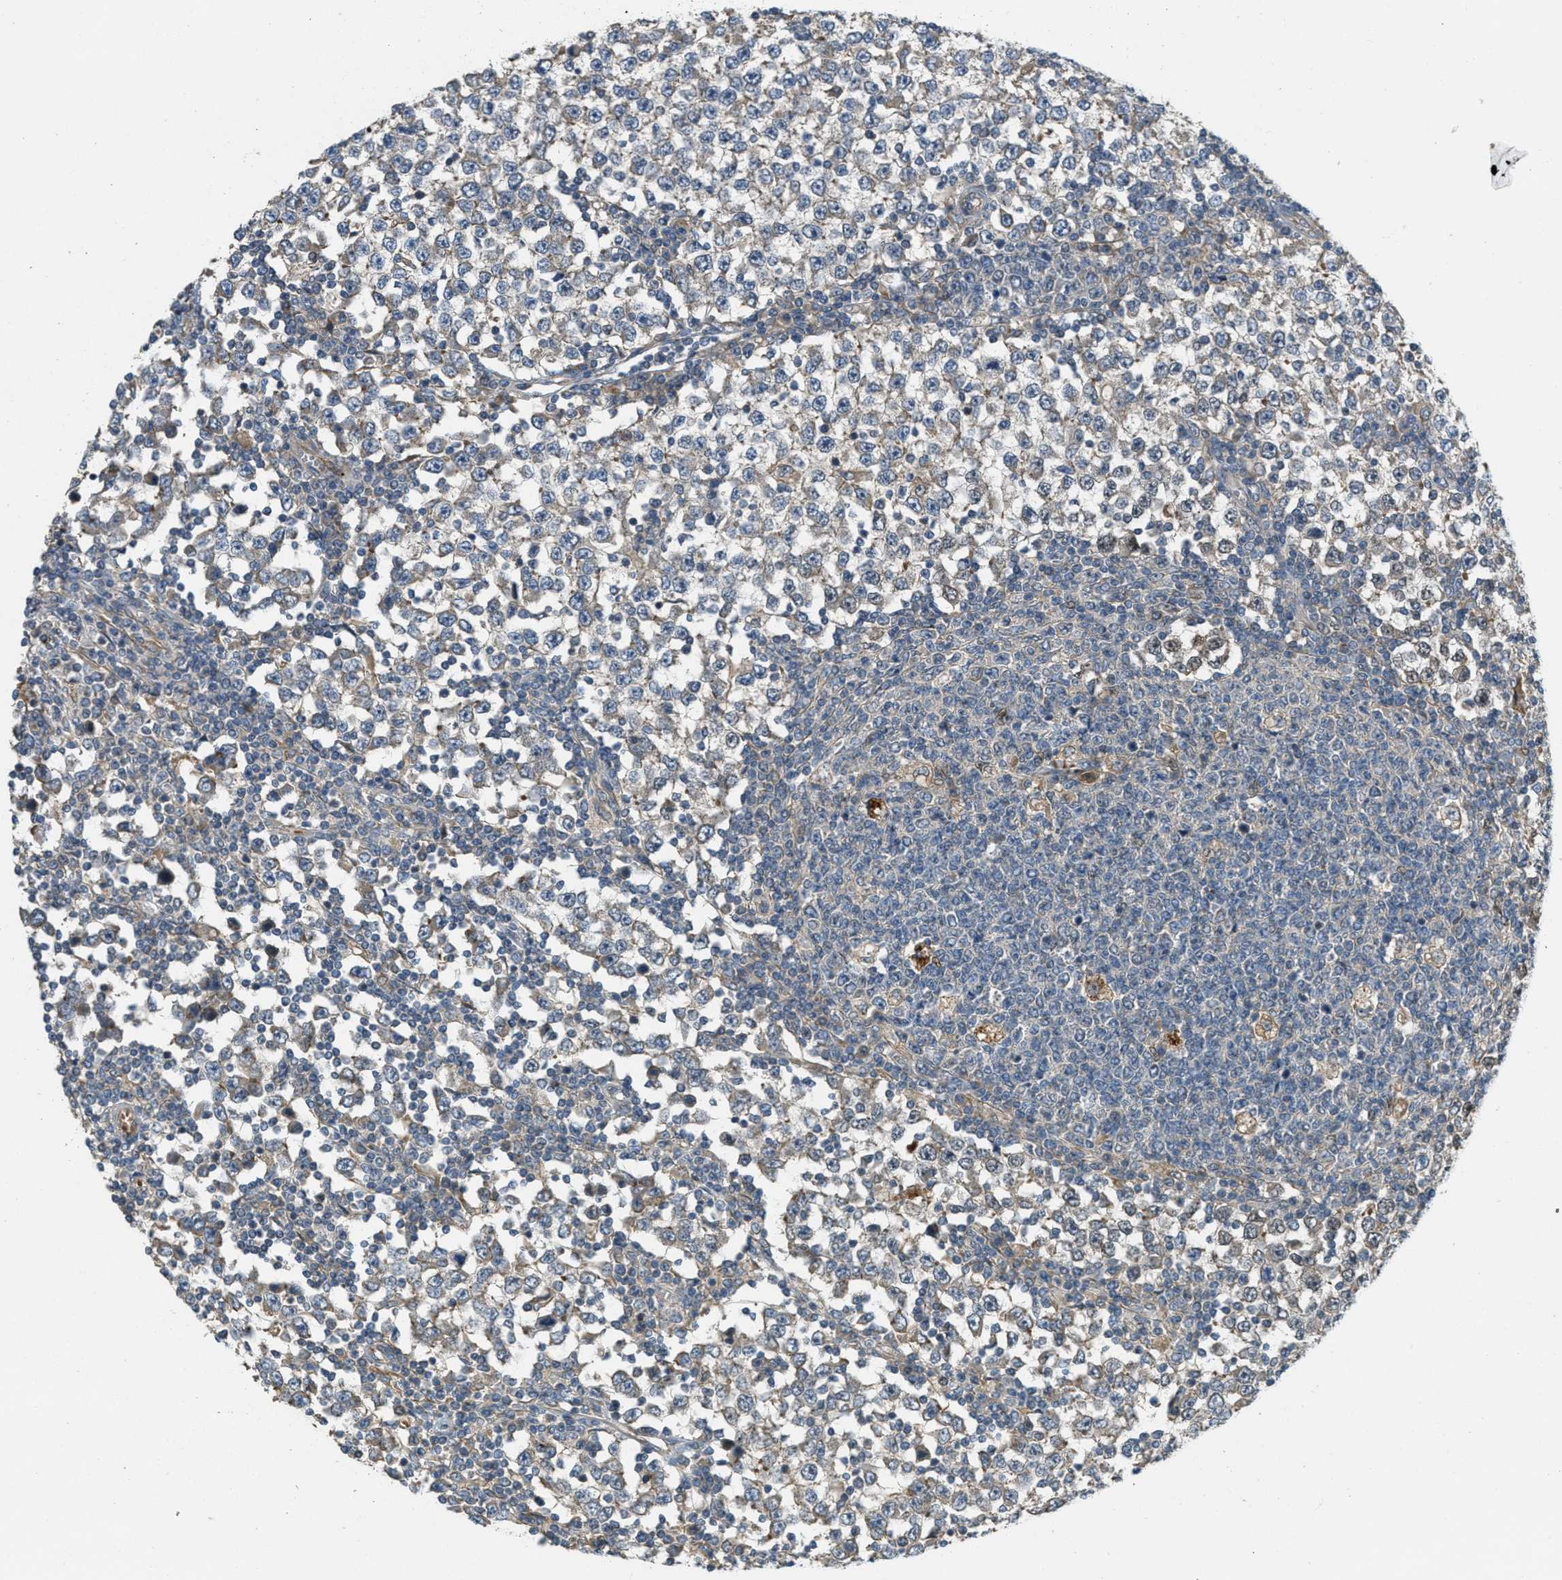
{"staining": {"intensity": "weak", "quantity": "<25%", "location": "cytoplasmic/membranous"}, "tissue": "testis cancer", "cell_type": "Tumor cells", "image_type": "cancer", "snomed": [{"axis": "morphology", "description": "Seminoma, NOS"}, {"axis": "topography", "description": "Testis"}], "caption": "Human seminoma (testis) stained for a protein using IHC demonstrates no positivity in tumor cells.", "gene": "ADCY6", "patient": {"sex": "male", "age": 65}}